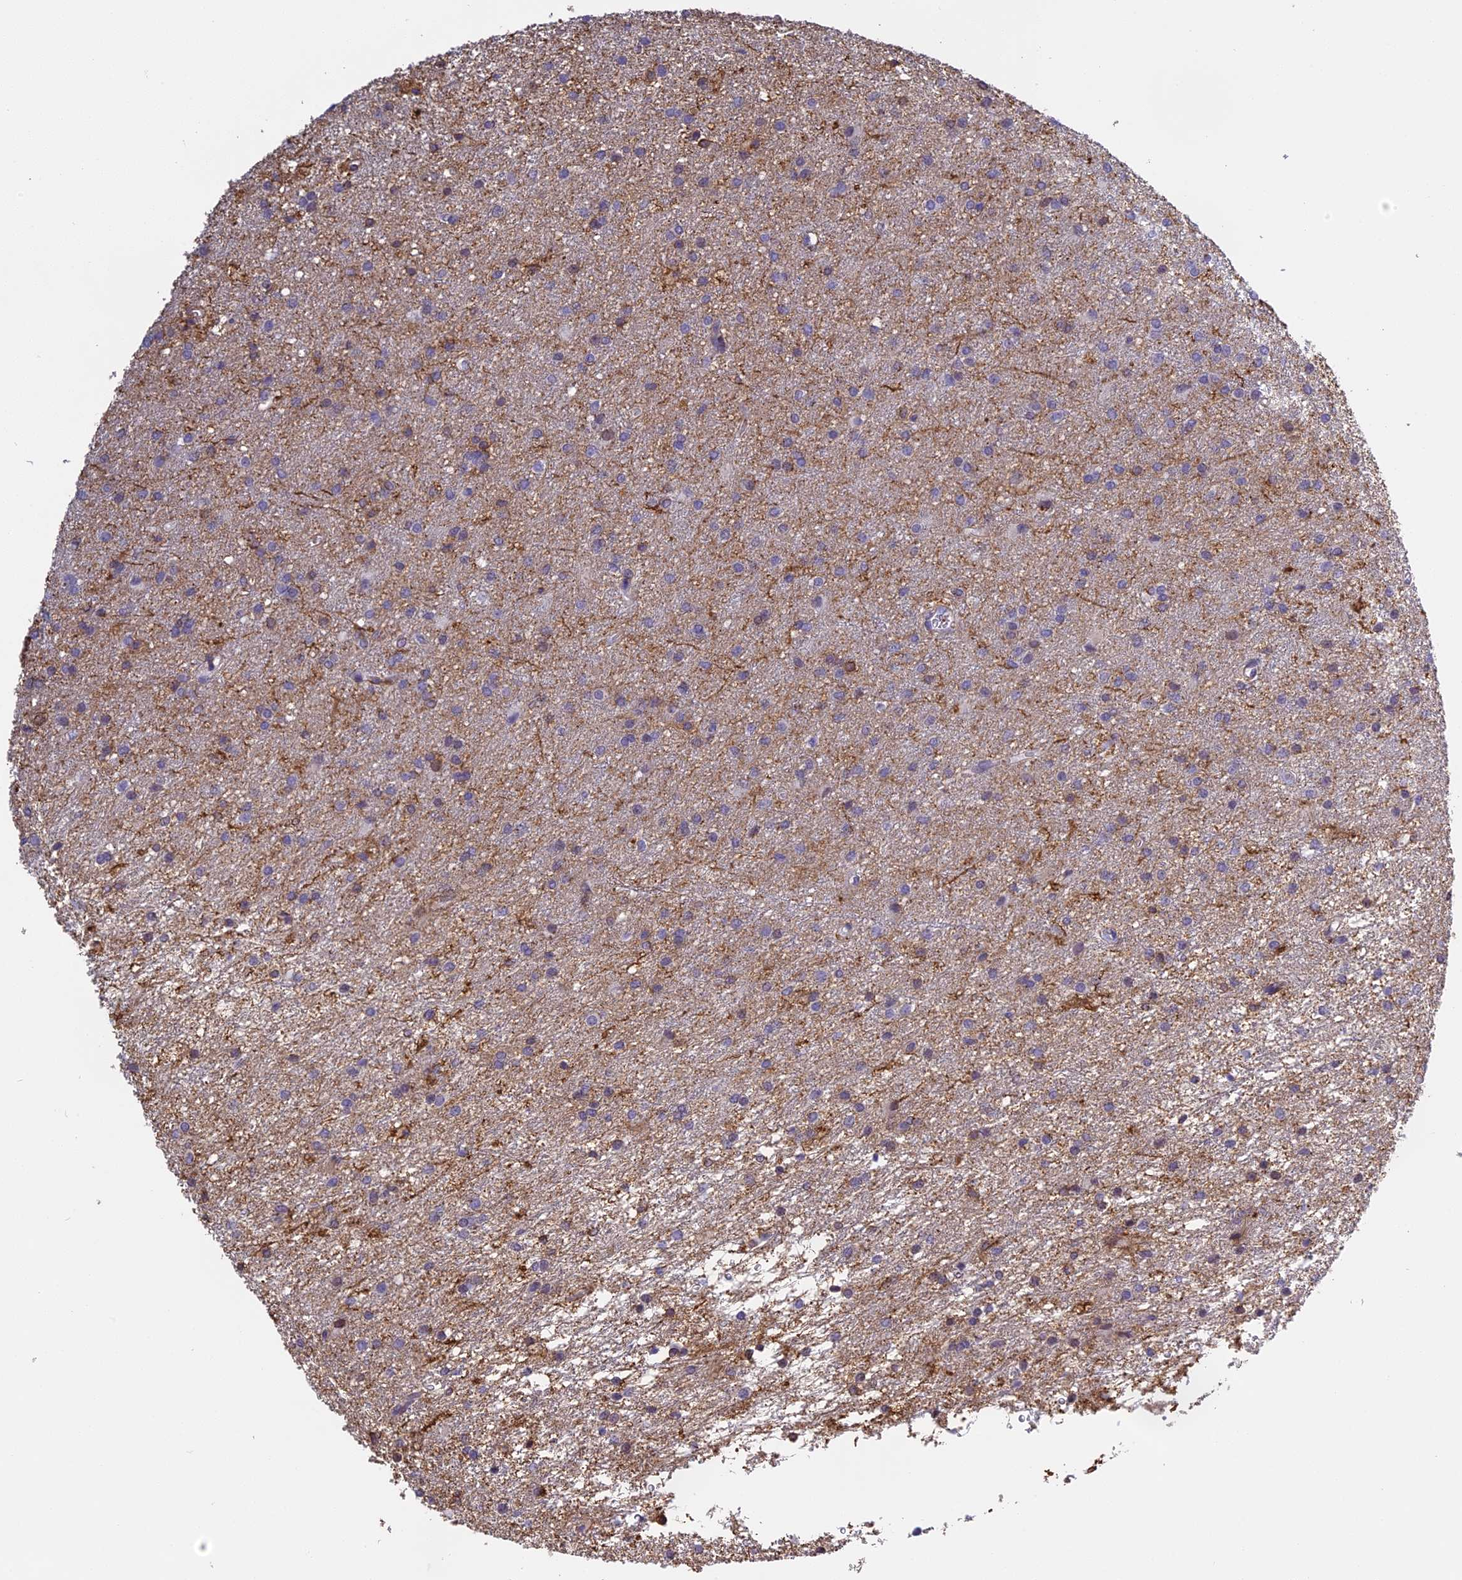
{"staining": {"intensity": "weak", "quantity": "25%-75%", "location": "cytoplasmic/membranous"}, "tissue": "glioma", "cell_type": "Tumor cells", "image_type": "cancer", "snomed": [{"axis": "morphology", "description": "Glioma, malignant, High grade"}, {"axis": "topography", "description": "Brain"}], "caption": "A brown stain labels weak cytoplasmic/membranous positivity of a protein in glioma tumor cells.", "gene": "TMEM255B", "patient": {"sex": "female", "age": 50}}